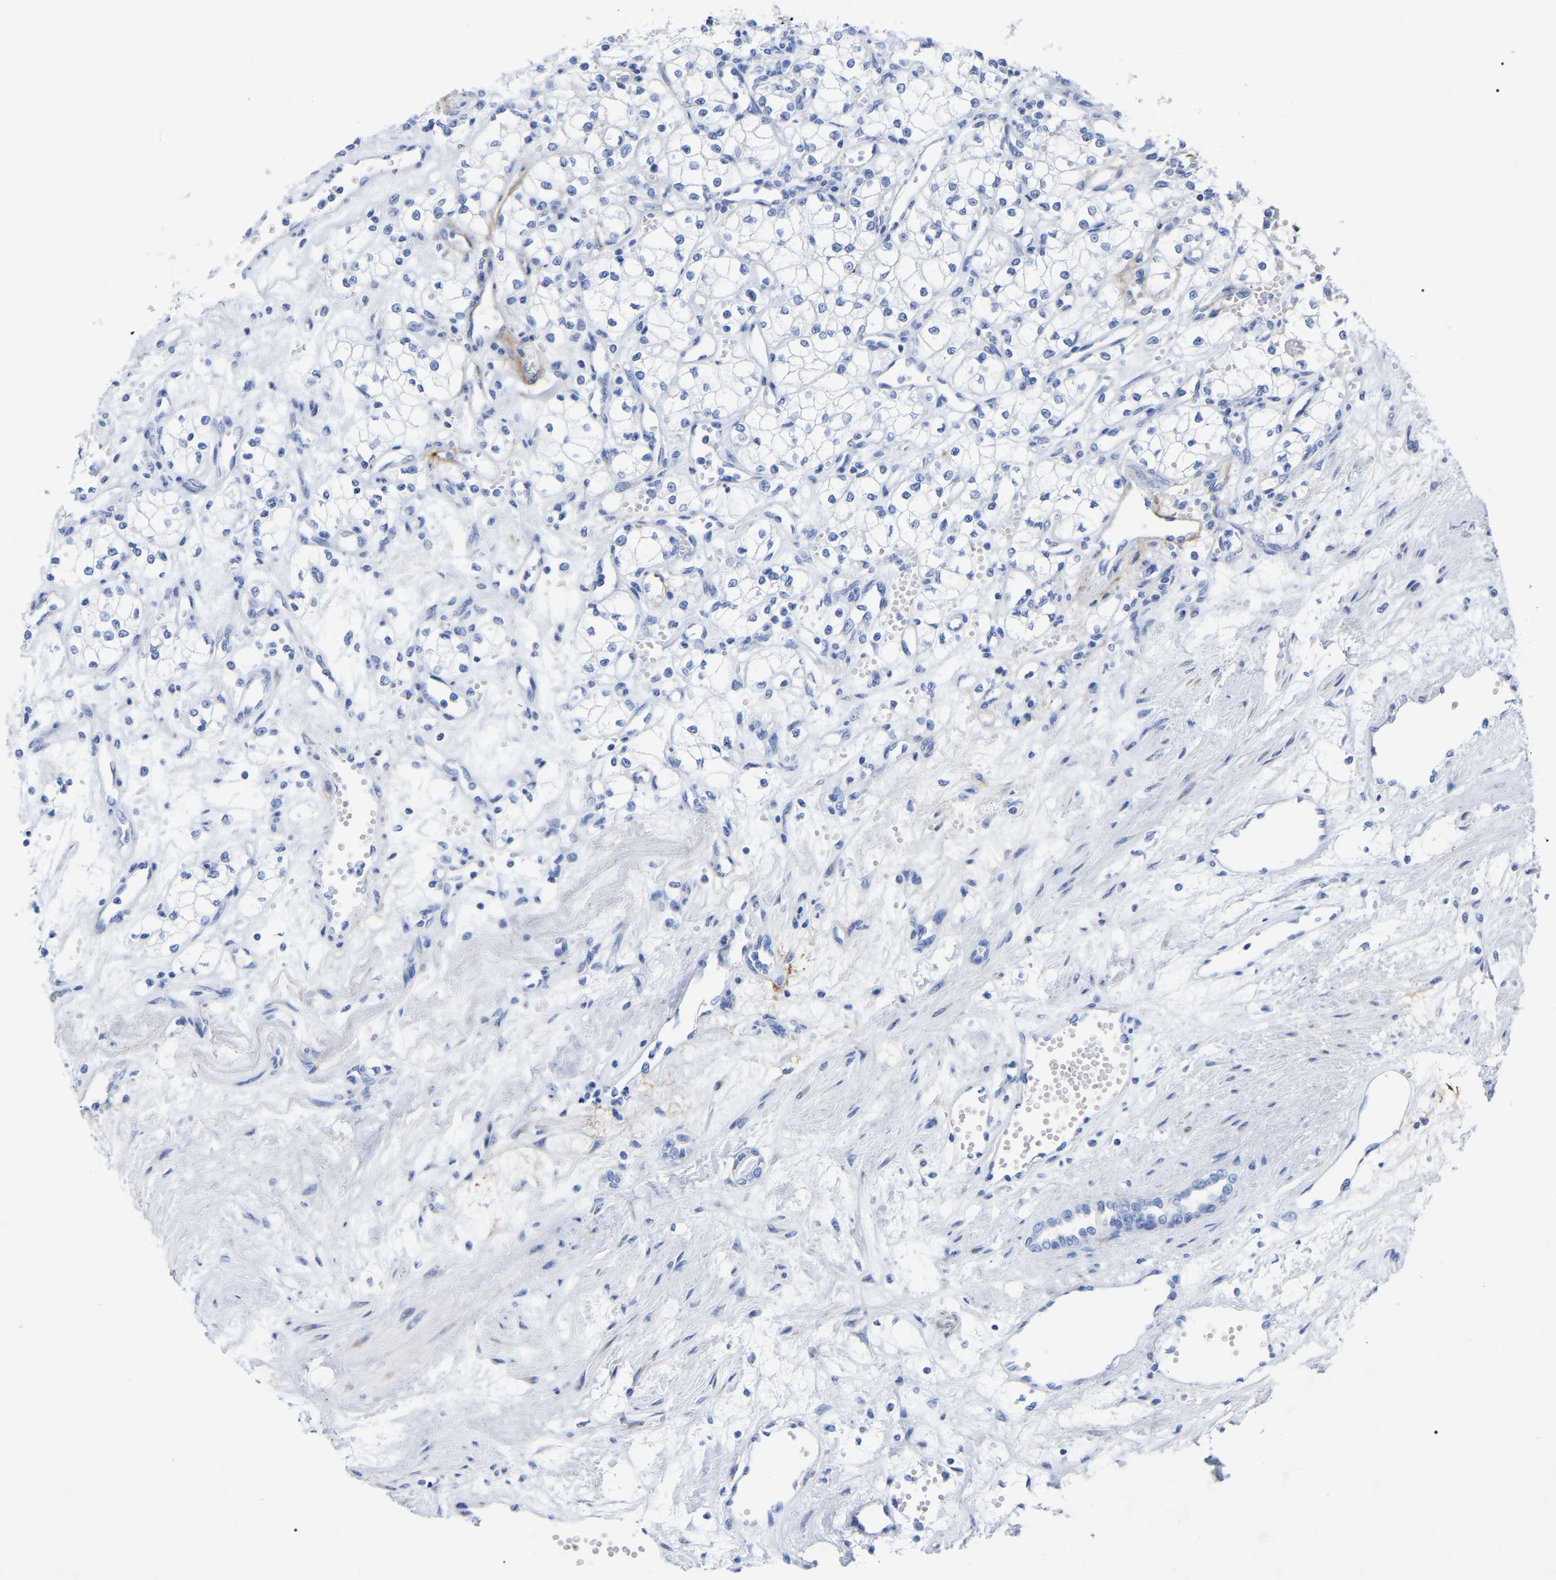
{"staining": {"intensity": "negative", "quantity": "none", "location": "none"}, "tissue": "renal cancer", "cell_type": "Tumor cells", "image_type": "cancer", "snomed": [{"axis": "morphology", "description": "Adenocarcinoma, NOS"}, {"axis": "topography", "description": "Kidney"}], "caption": "Tumor cells show no significant protein staining in renal cancer.", "gene": "HAPLN1", "patient": {"sex": "male", "age": 59}}